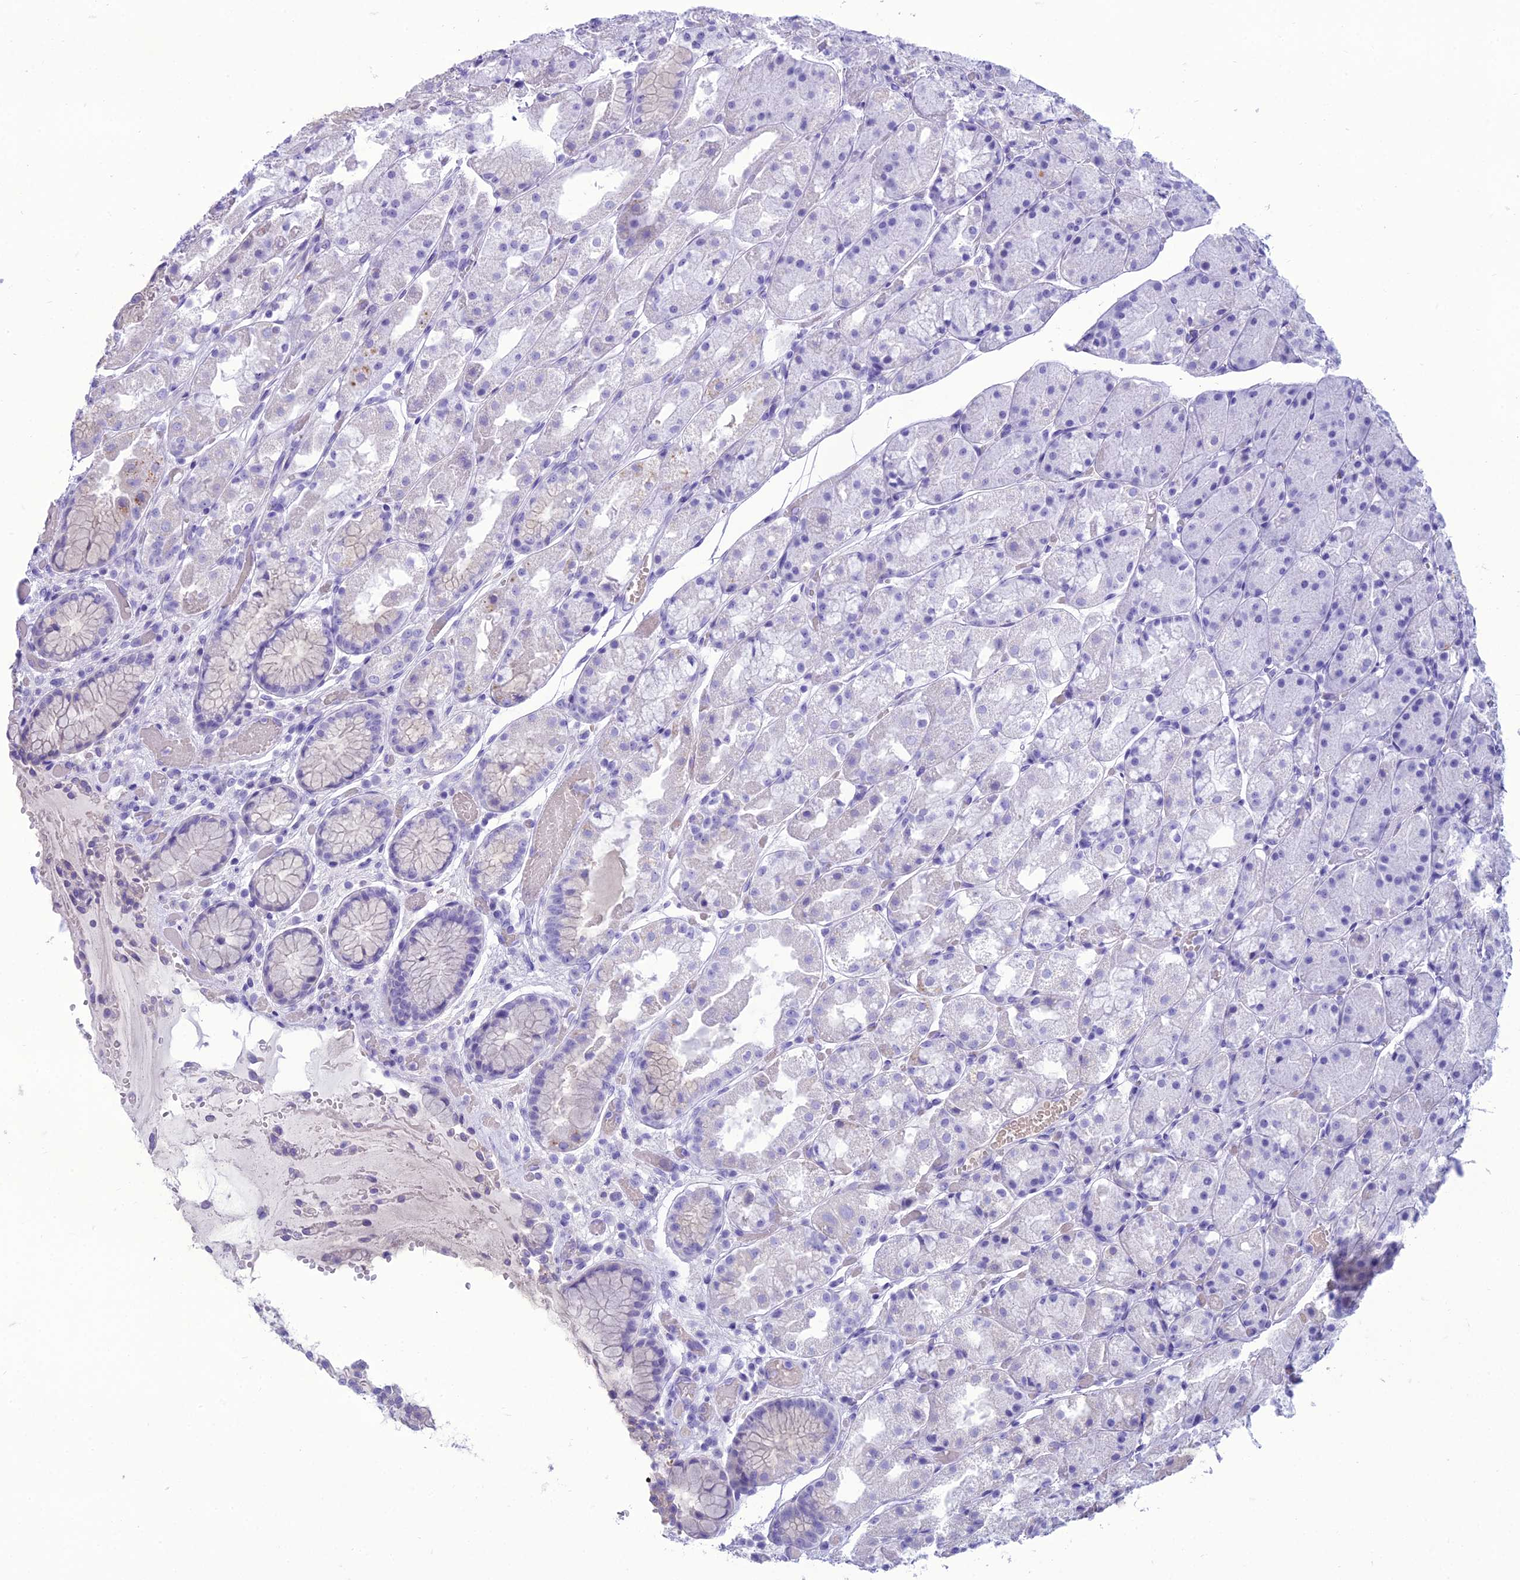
{"staining": {"intensity": "negative", "quantity": "none", "location": "none"}, "tissue": "stomach", "cell_type": "Glandular cells", "image_type": "normal", "snomed": [{"axis": "morphology", "description": "Normal tissue, NOS"}, {"axis": "topography", "description": "Stomach, upper"}], "caption": "There is no significant staining in glandular cells of stomach. Nuclei are stained in blue.", "gene": "ANKS4B", "patient": {"sex": "male", "age": 72}}